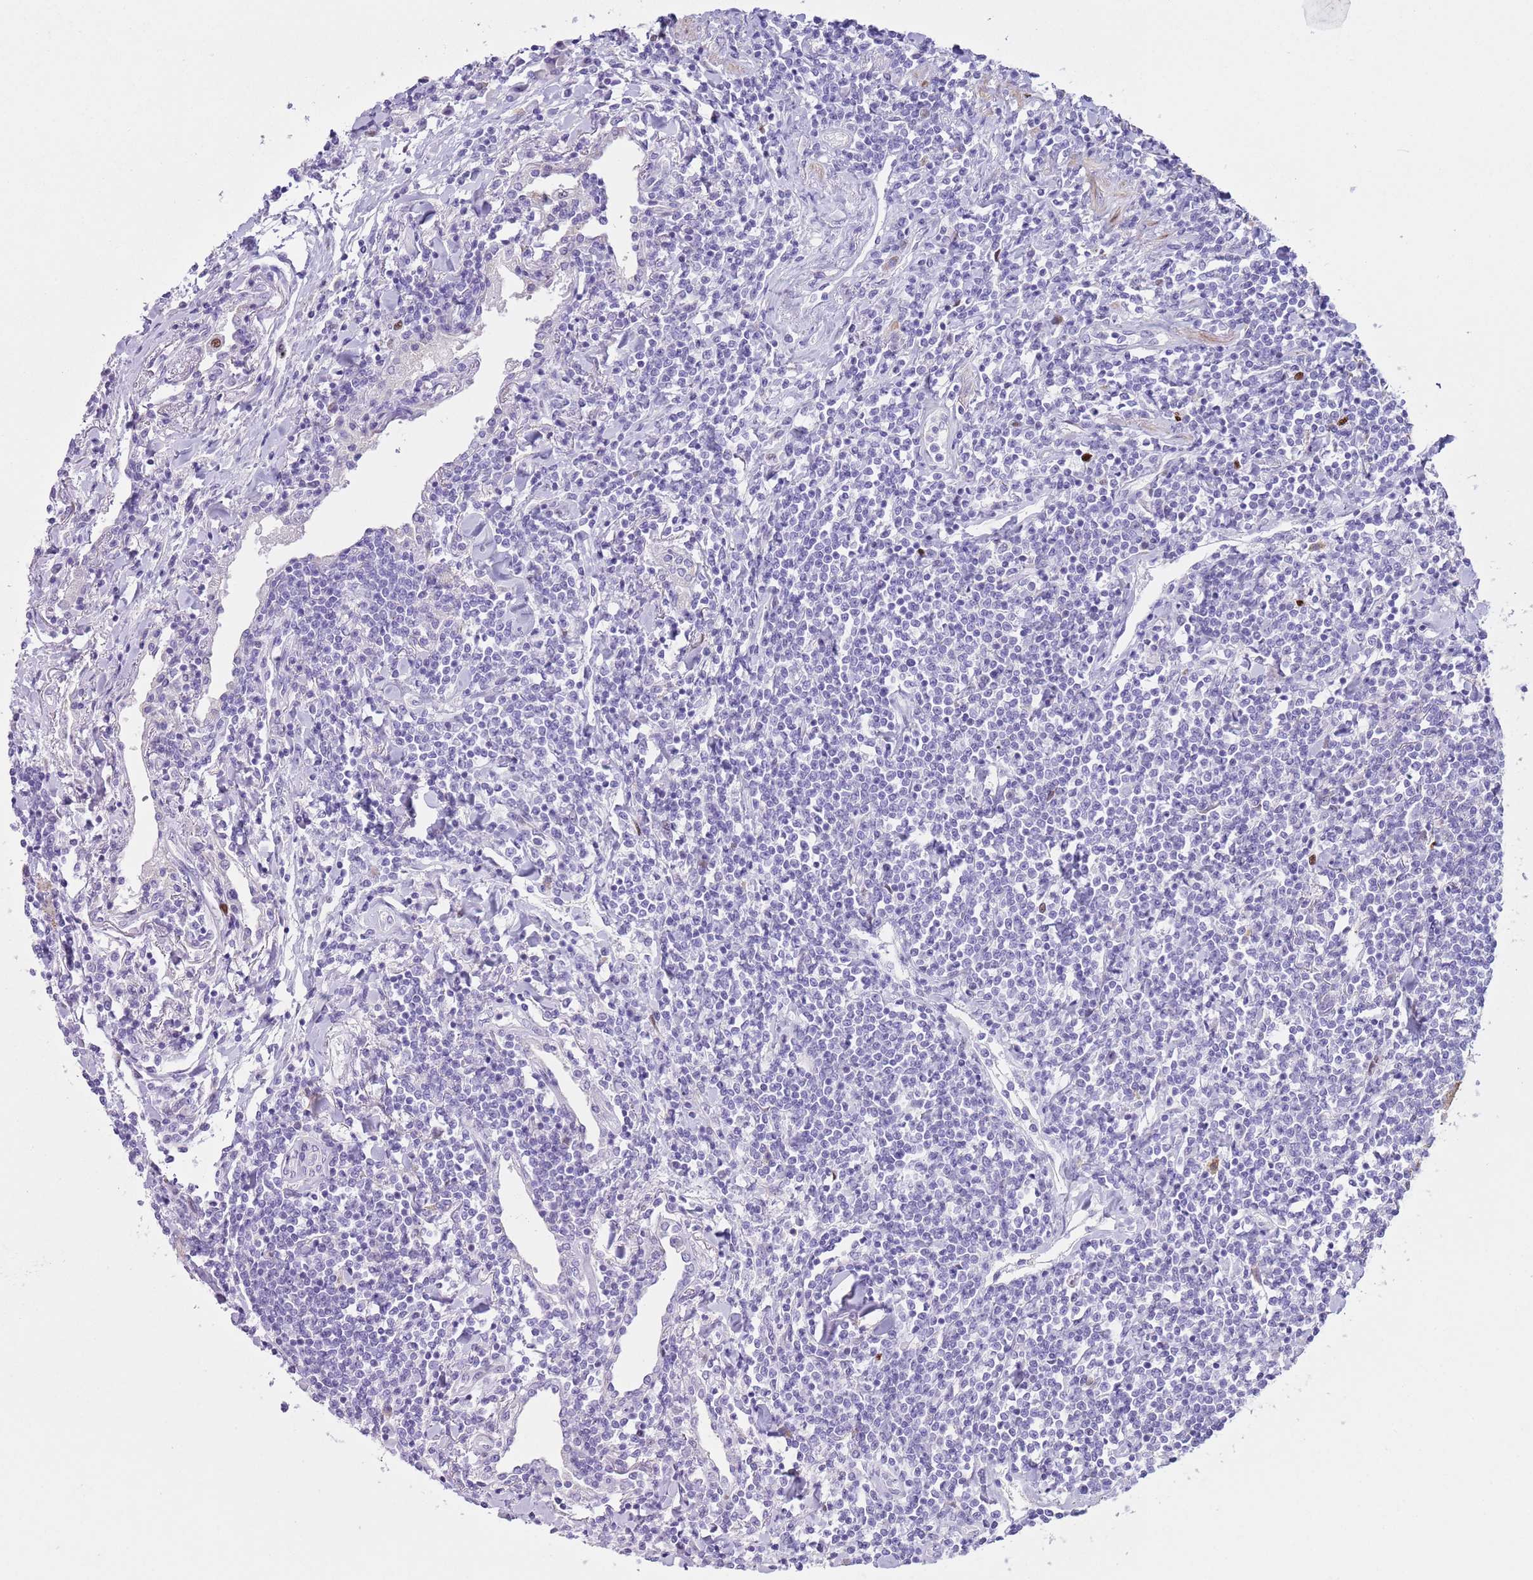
{"staining": {"intensity": "negative", "quantity": "none", "location": "none"}, "tissue": "lymphoma", "cell_type": "Tumor cells", "image_type": "cancer", "snomed": [{"axis": "morphology", "description": "Malignant lymphoma, non-Hodgkin's type, Low grade"}, {"axis": "topography", "description": "Lung"}], "caption": "An IHC image of low-grade malignant lymphoma, non-Hodgkin's type is shown. There is no staining in tumor cells of low-grade malignant lymphoma, non-Hodgkin's type.", "gene": "SLC7A14", "patient": {"sex": "female", "age": 71}}